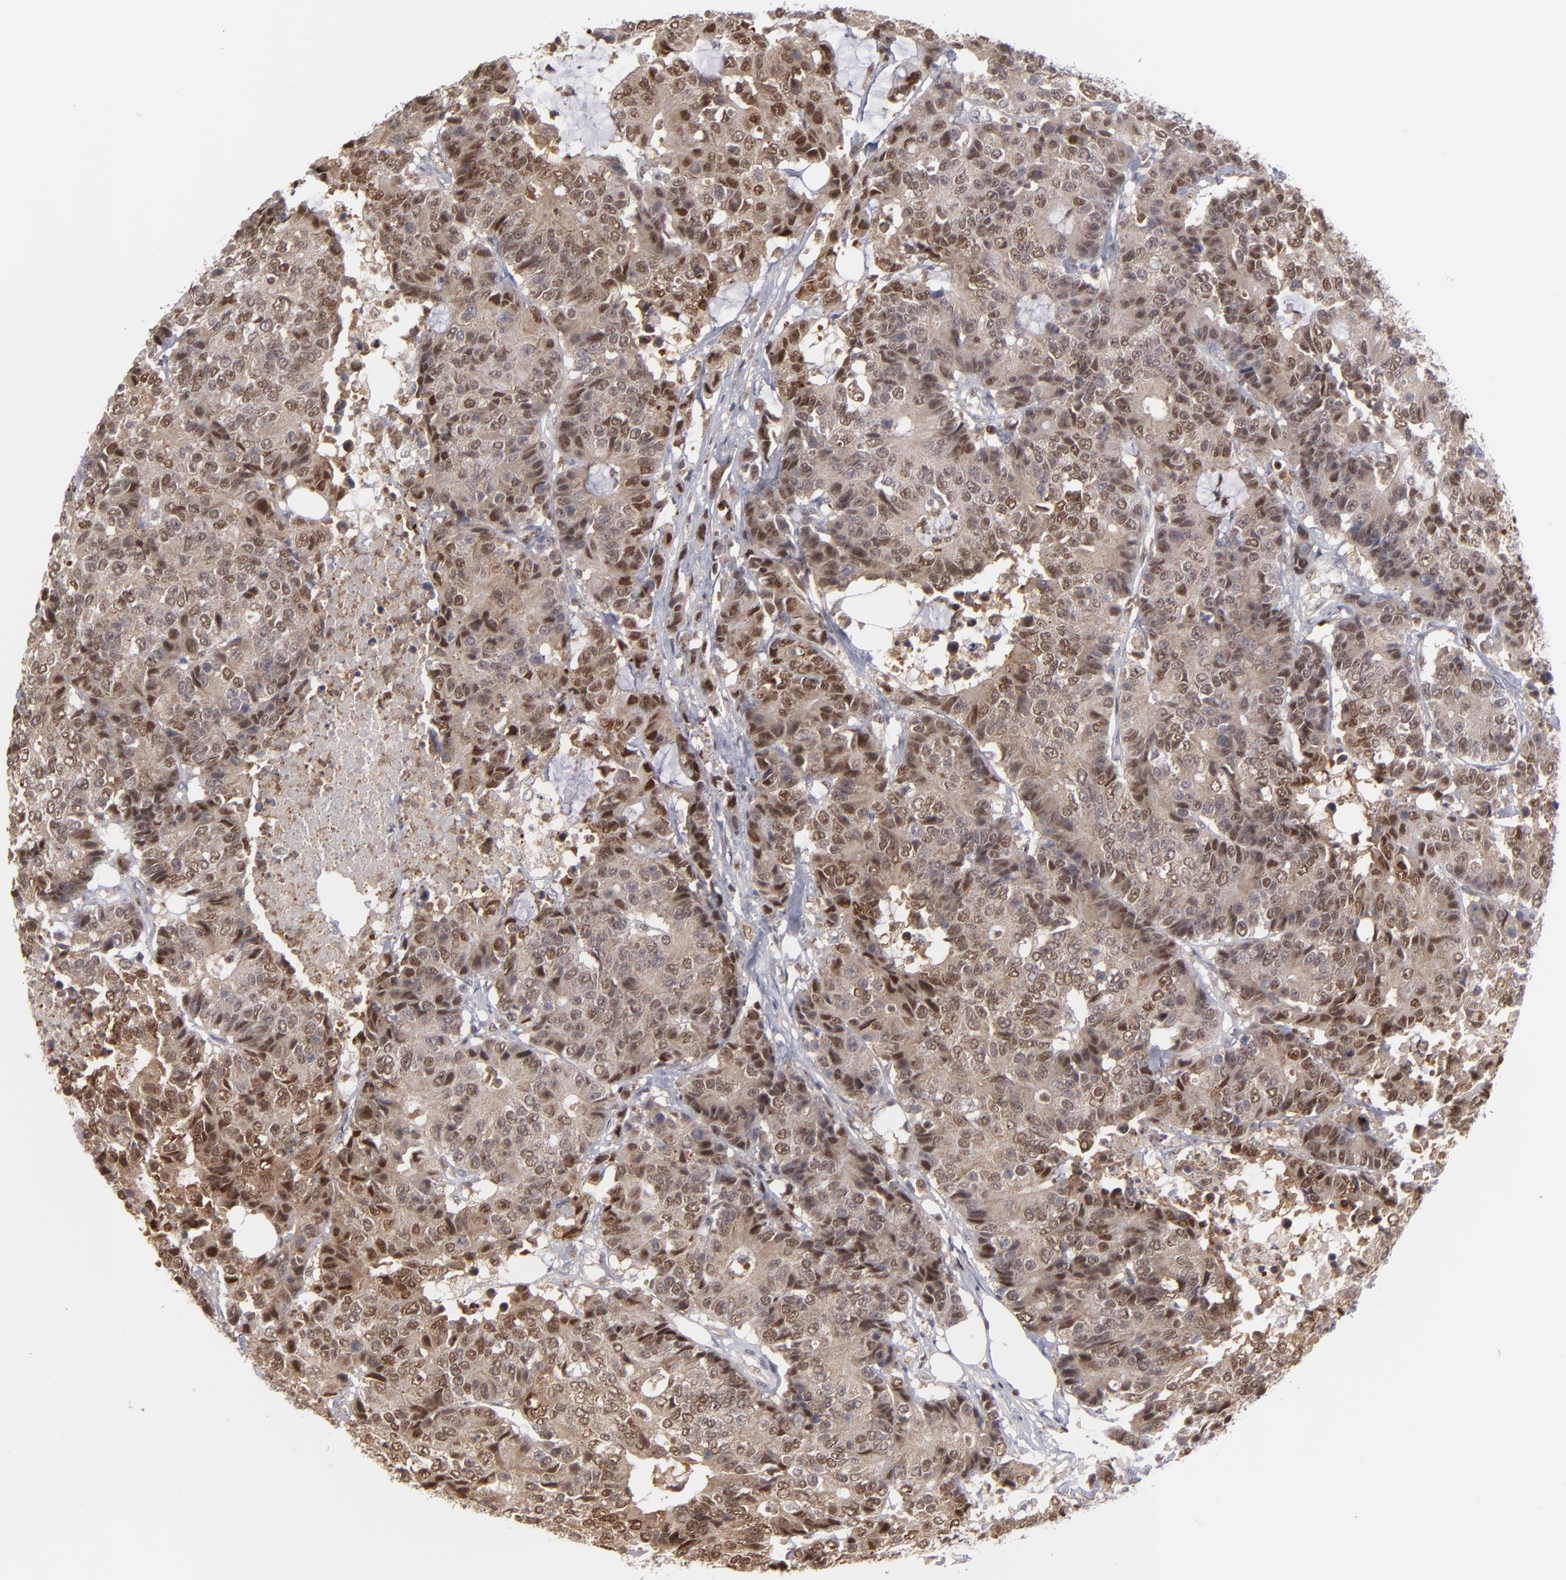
{"staining": {"intensity": "moderate", "quantity": "25%-75%", "location": "cytoplasmic/membranous,nuclear"}, "tissue": "colorectal cancer", "cell_type": "Tumor cells", "image_type": "cancer", "snomed": [{"axis": "morphology", "description": "Adenocarcinoma, NOS"}, {"axis": "topography", "description": "Colon"}], "caption": "This is an image of immunohistochemistry staining of colorectal cancer, which shows moderate staining in the cytoplasmic/membranous and nuclear of tumor cells.", "gene": "GSR", "patient": {"sex": "female", "age": 86}}